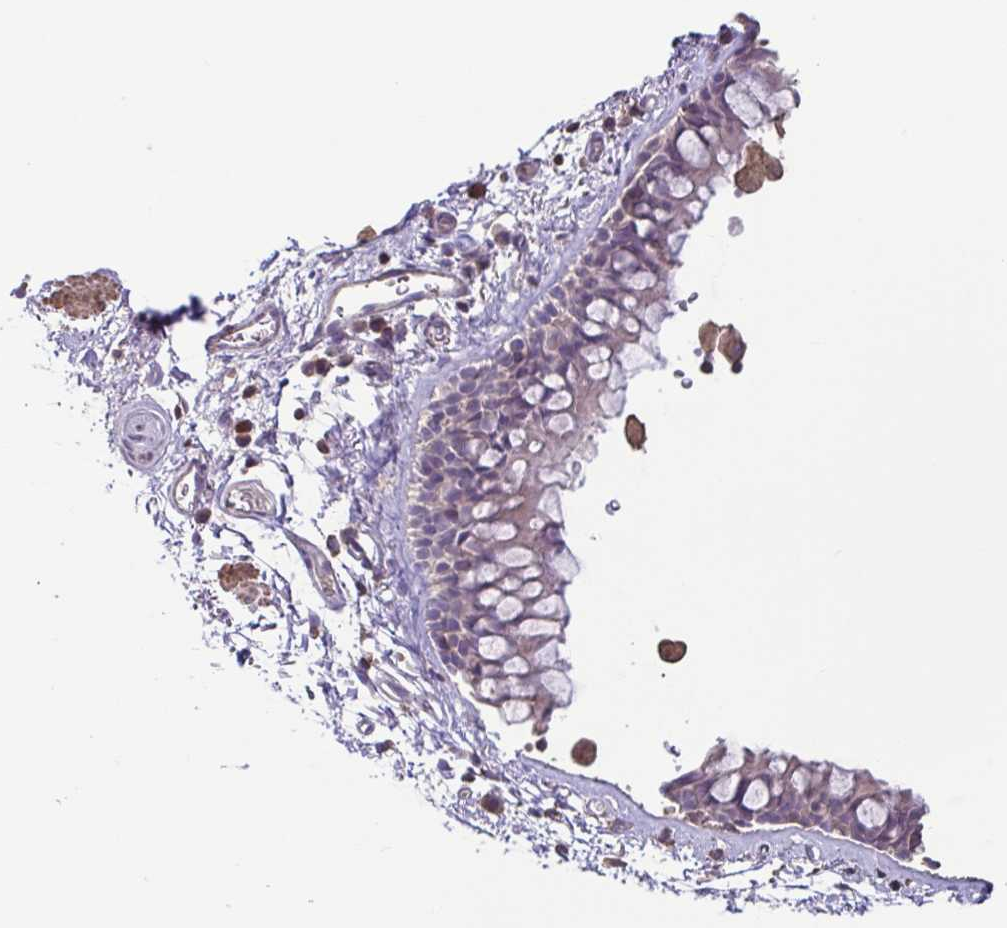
{"staining": {"intensity": "weak", "quantity": "<25%", "location": "cytoplasmic/membranous"}, "tissue": "bronchus", "cell_type": "Respiratory epithelial cells", "image_type": "normal", "snomed": [{"axis": "morphology", "description": "Normal tissue, NOS"}, {"axis": "topography", "description": "Cartilage tissue"}, {"axis": "topography", "description": "Bronchus"}], "caption": "This histopathology image is of unremarkable bronchus stained with immunohistochemistry to label a protein in brown with the nuclei are counter-stained blue. There is no expression in respiratory epithelial cells. (Stains: DAB IHC with hematoxylin counter stain, Microscopy: brightfield microscopy at high magnification).", "gene": "ACTRT2", "patient": {"sex": "female", "age": 79}}